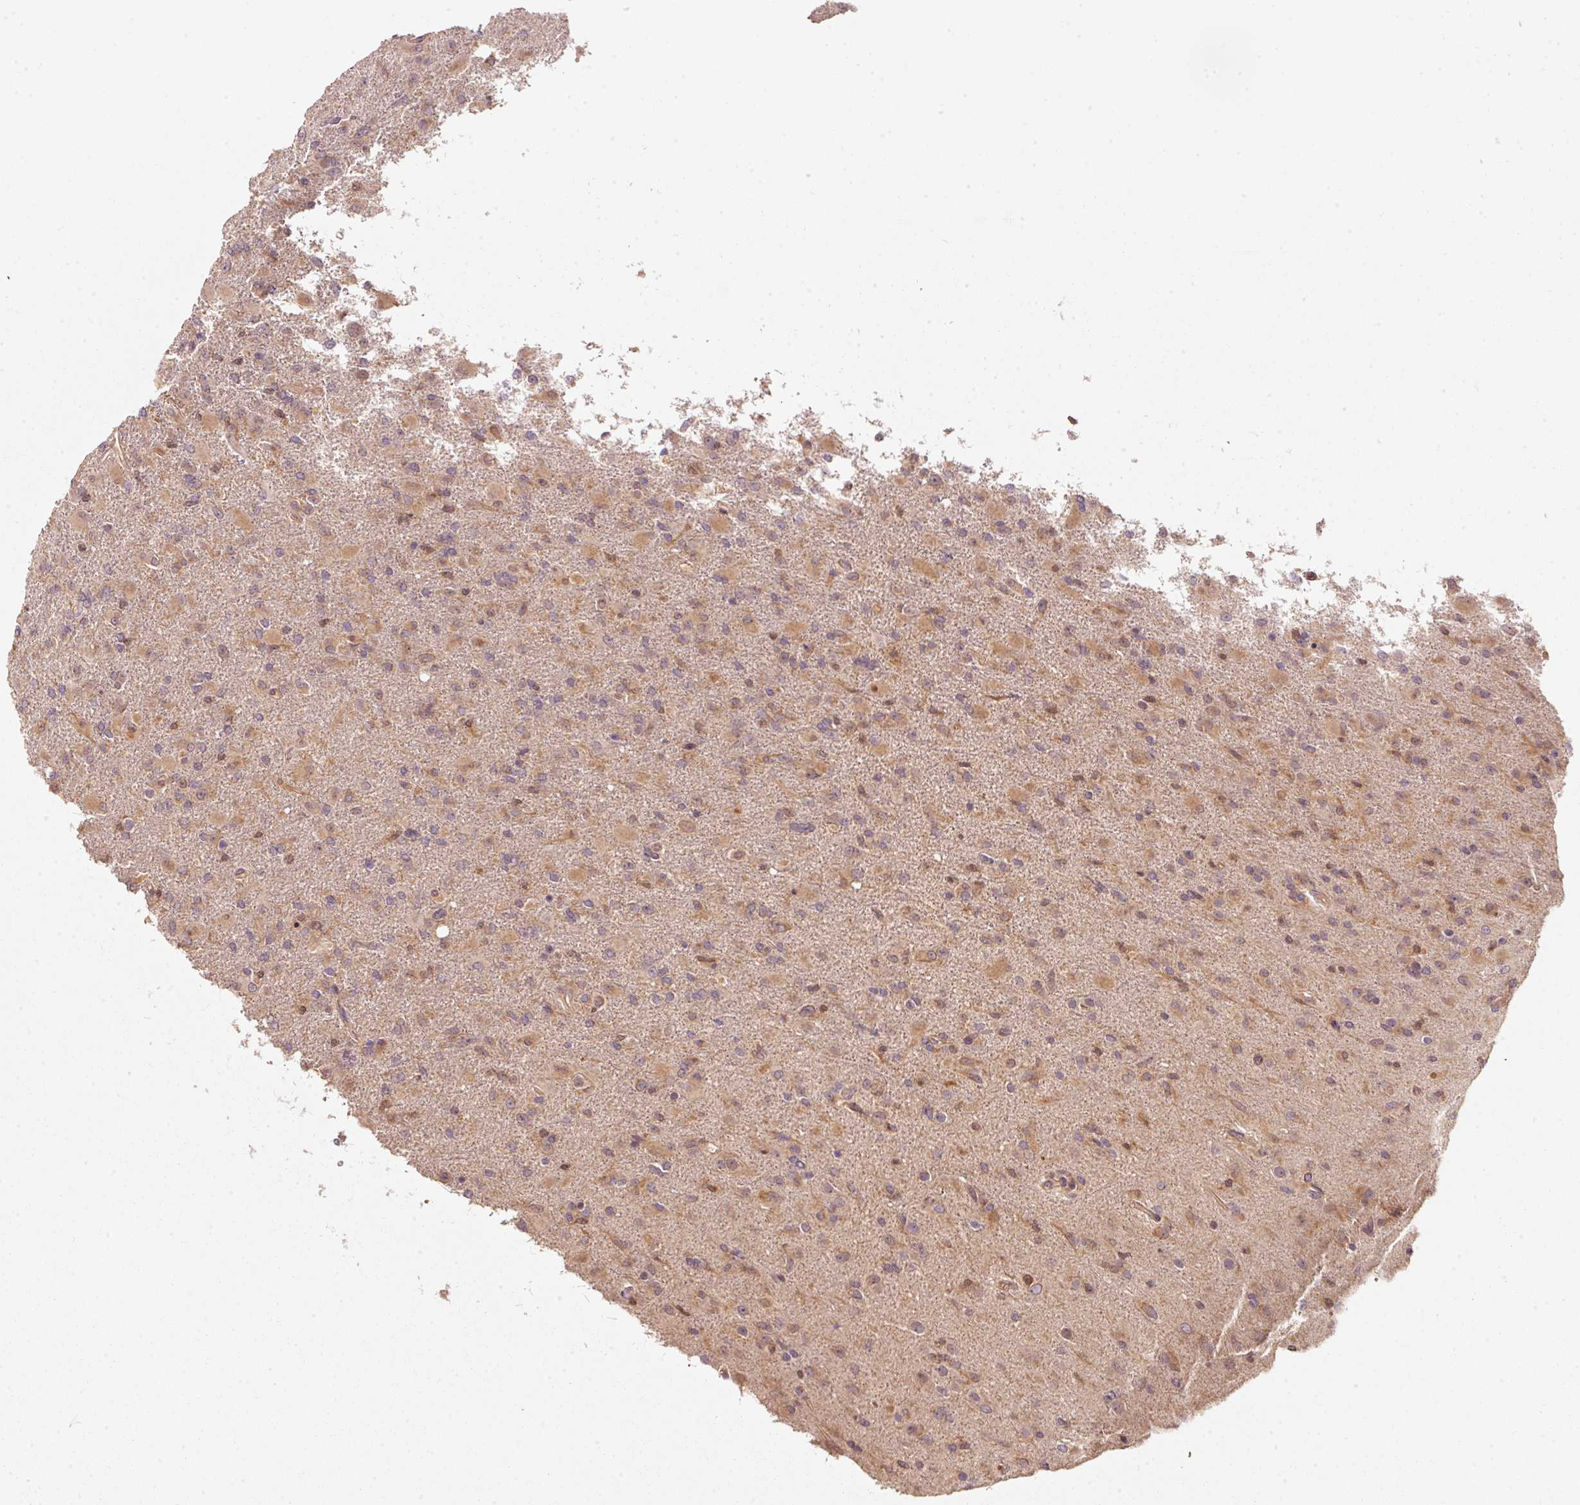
{"staining": {"intensity": "weak", "quantity": ">75%", "location": "cytoplasmic/membranous"}, "tissue": "glioma", "cell_type": "Tumor cells", "image_type": "cancer", "snomed": [{"axis": "morphology", "description": "Glioma, malignant, Low grade"}, {"axis": "topography", "description": "Brain"}], "caption": "Human glioma stained with a protein marker reveals weak staining in tumor cells.", "gene": "RRAS2", "patient": {"sex": "male", "age": 65}}